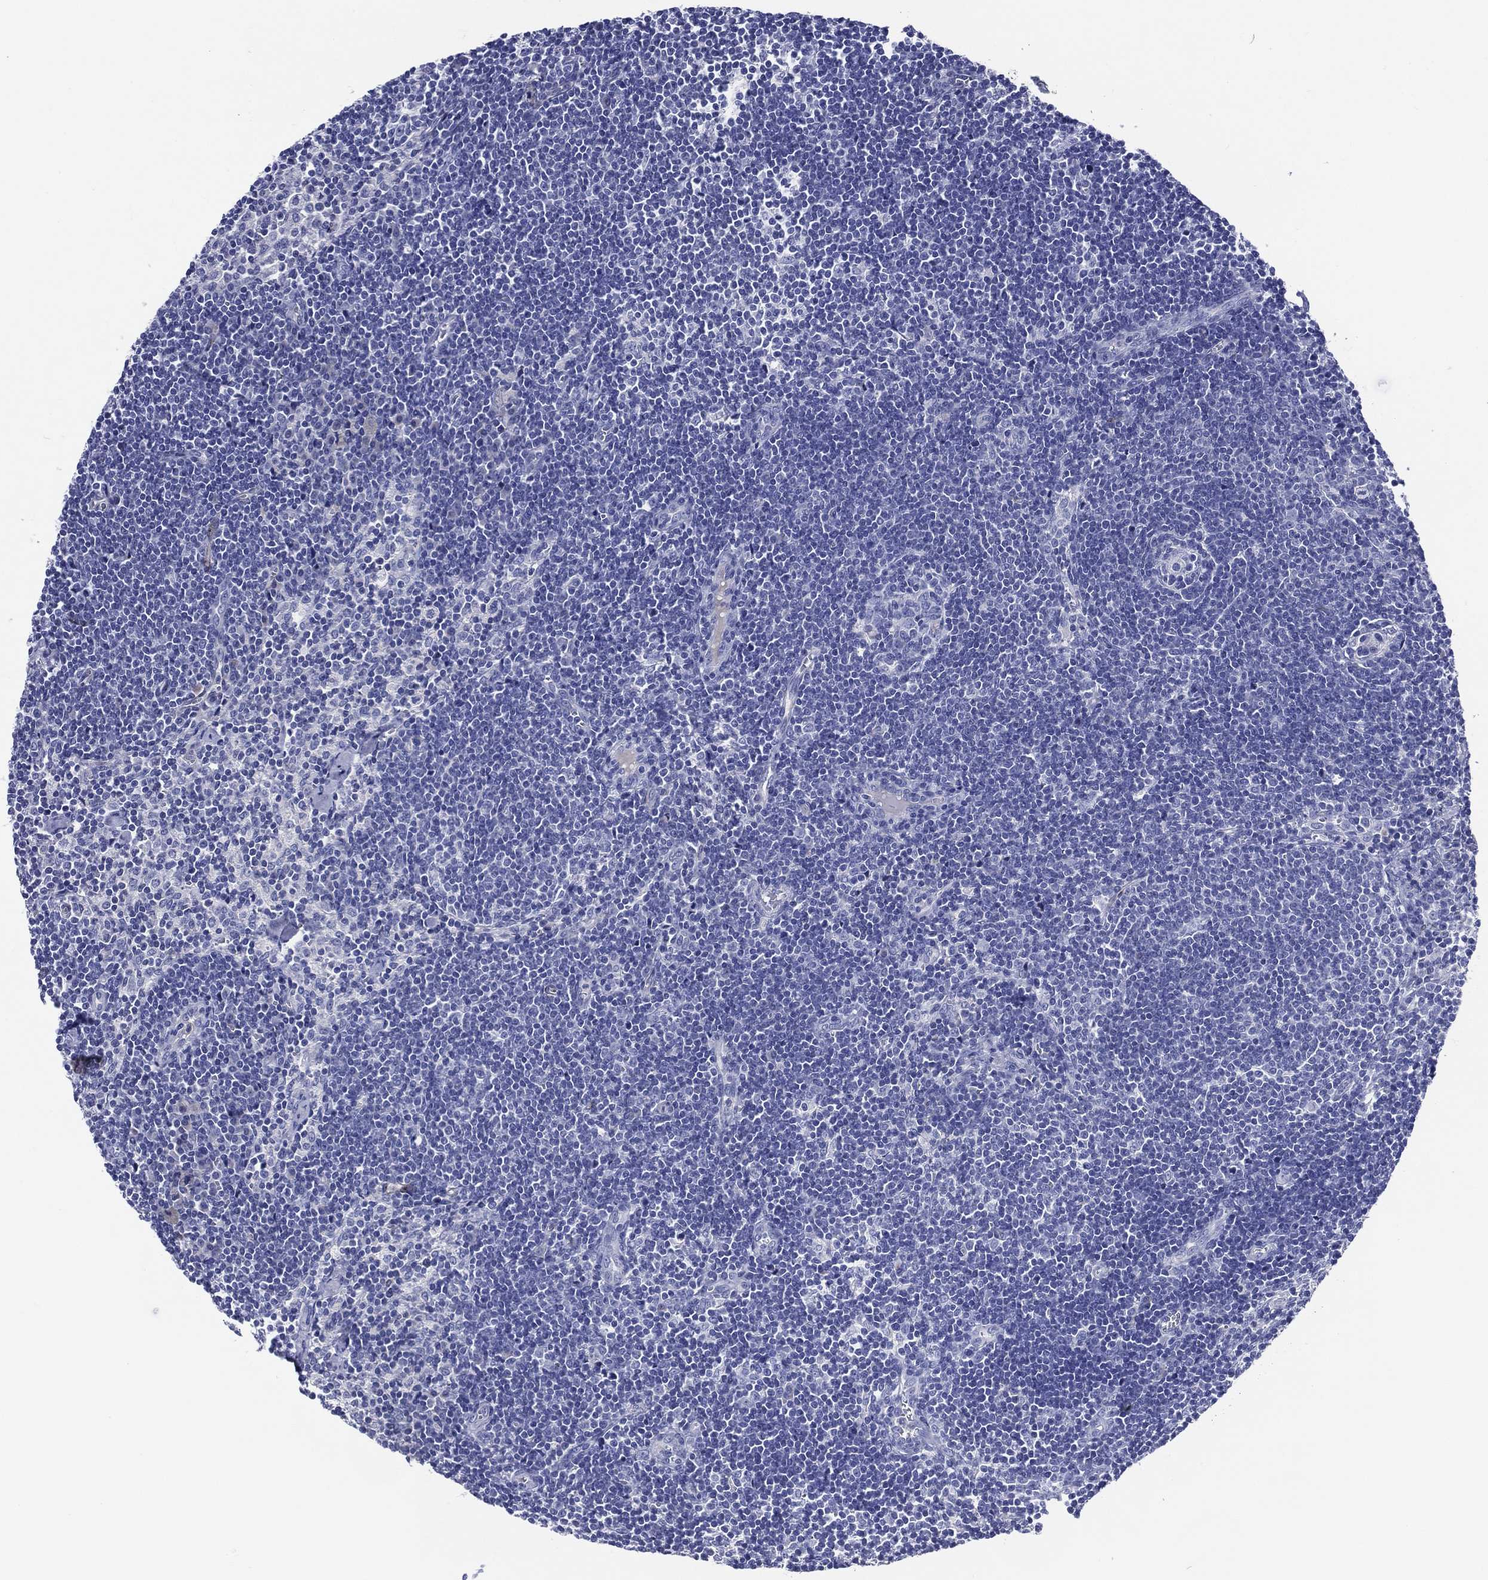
{"staining": {"intensity": "negative", "quantity": "none", "location": "none"}, "tissue": "lymph node", "cell_type": "Germinal center cells", "image_type": "normal", "snomed": [{"axis": "morphology", "description": "Normal tissue, NOS"}, {"axis": "morphology", "description": "Adenocarcinoma, NOS"}, {"axis": "topography", "description": "Lymph node"}, {"axis": "topography", "description": "Pancreas"}], "caption": "The photomicrograph shows no significant expression in germinal center cells of lymph node. (Brightfield microscopy of DAB (3,3'-diaminobenzidine) immunohistochemistry at high magnification).", "gene": "ACE2", "patient": {"sex": "female", "age": 58}}